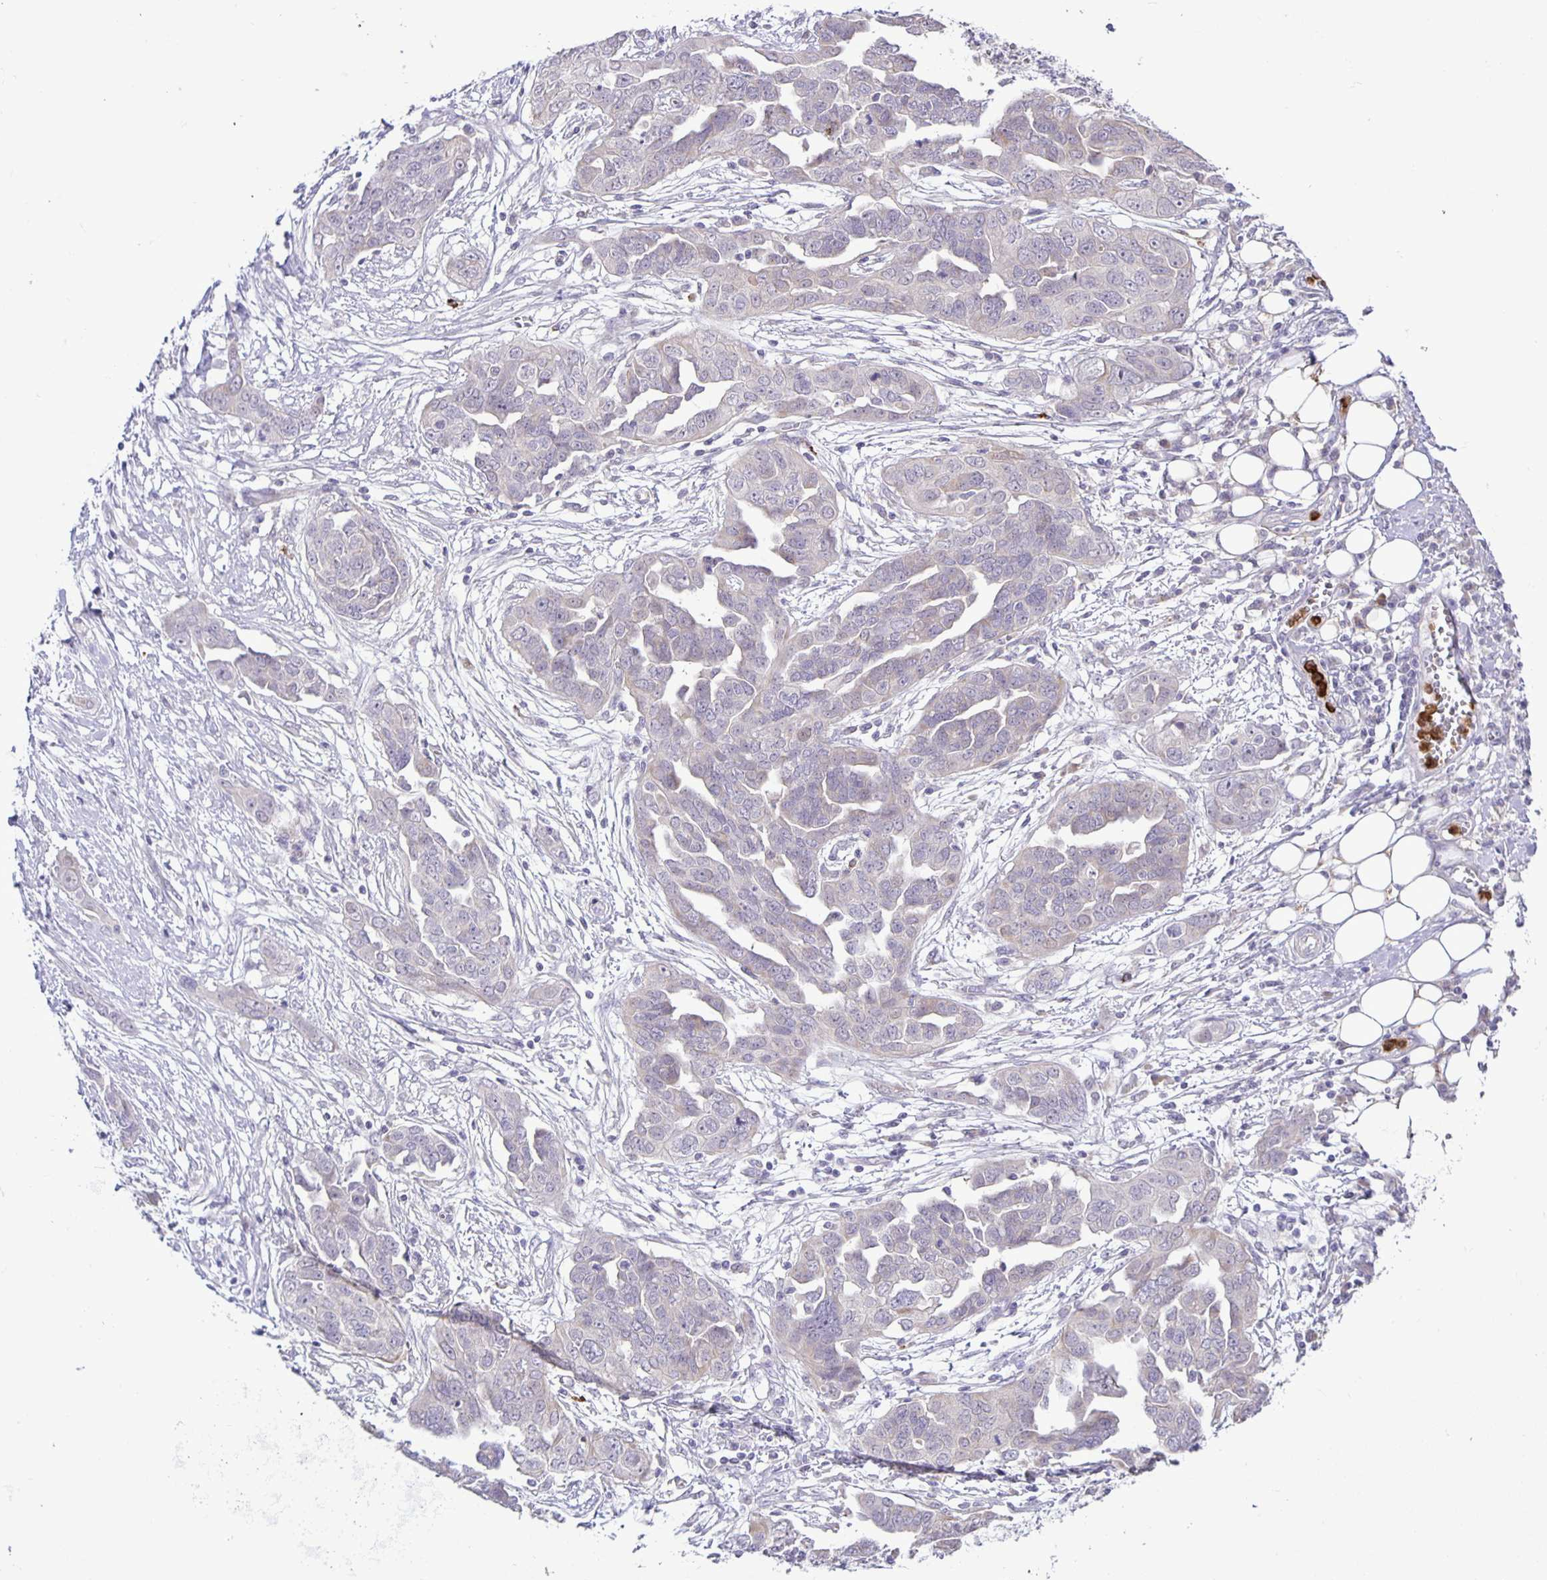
{"staining": {"intensity": "negative", "quantity": "none", "location": "none"}, "tissue": "ovarian cancer", "cell_type": "Tumor cells", "image_type": "cancer", "snomed": [{"axis": "morphology", "description": "Cystadenocarcinoma, serous, NOS"}, {"axis": "topography", "description": "Ovary"}], "caption": "Protein analysis of ovarian cancer (serous cystadenocarcinoma) displays no significant positivity in tumor cells.", "gene": "ADCK1", "patient": {"sex": "female", "age": 59}}